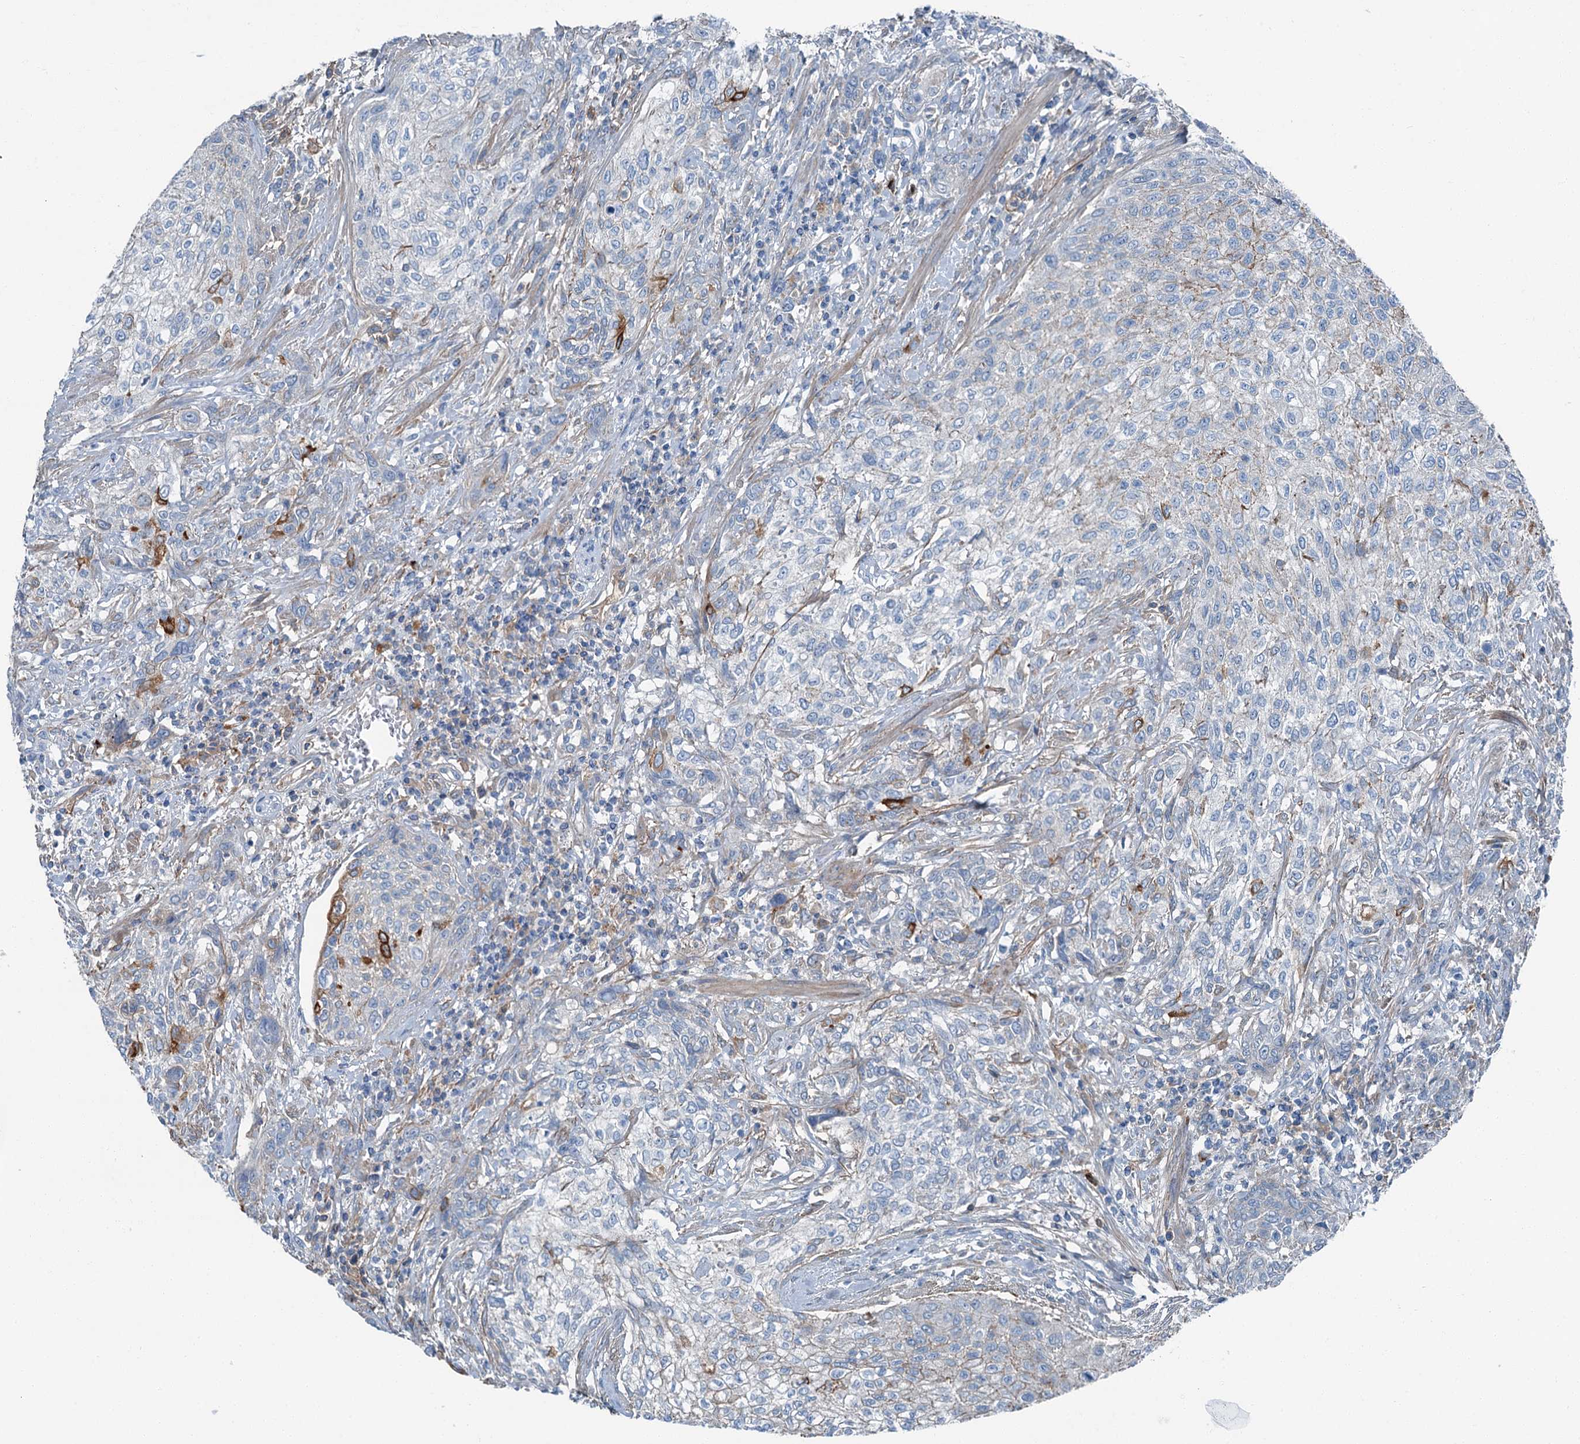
{"staining": {"intensity": "negative", "quantity": "none", "location": "none"}, "tissue": "urothelial cancer", "cell_type": "Tumor cells", "image_type": "cancer", "snomed": [{"axis": "morphology", "description": "Normal tissue, NOS"}, {"axis": "morphology", "description": "Urothelial carcinoma, NOS"}, {"axis": "topography", "description": "Urinary bladder"}, {"axis": "topography", "description": "Peripheral nerve tissue"}], "caption": "A histopathology image of human transitional cell carcinoma is negative for staining in tumor cells.", "gene": "AXL", "patient": {"sex": "male", "age": 35}}